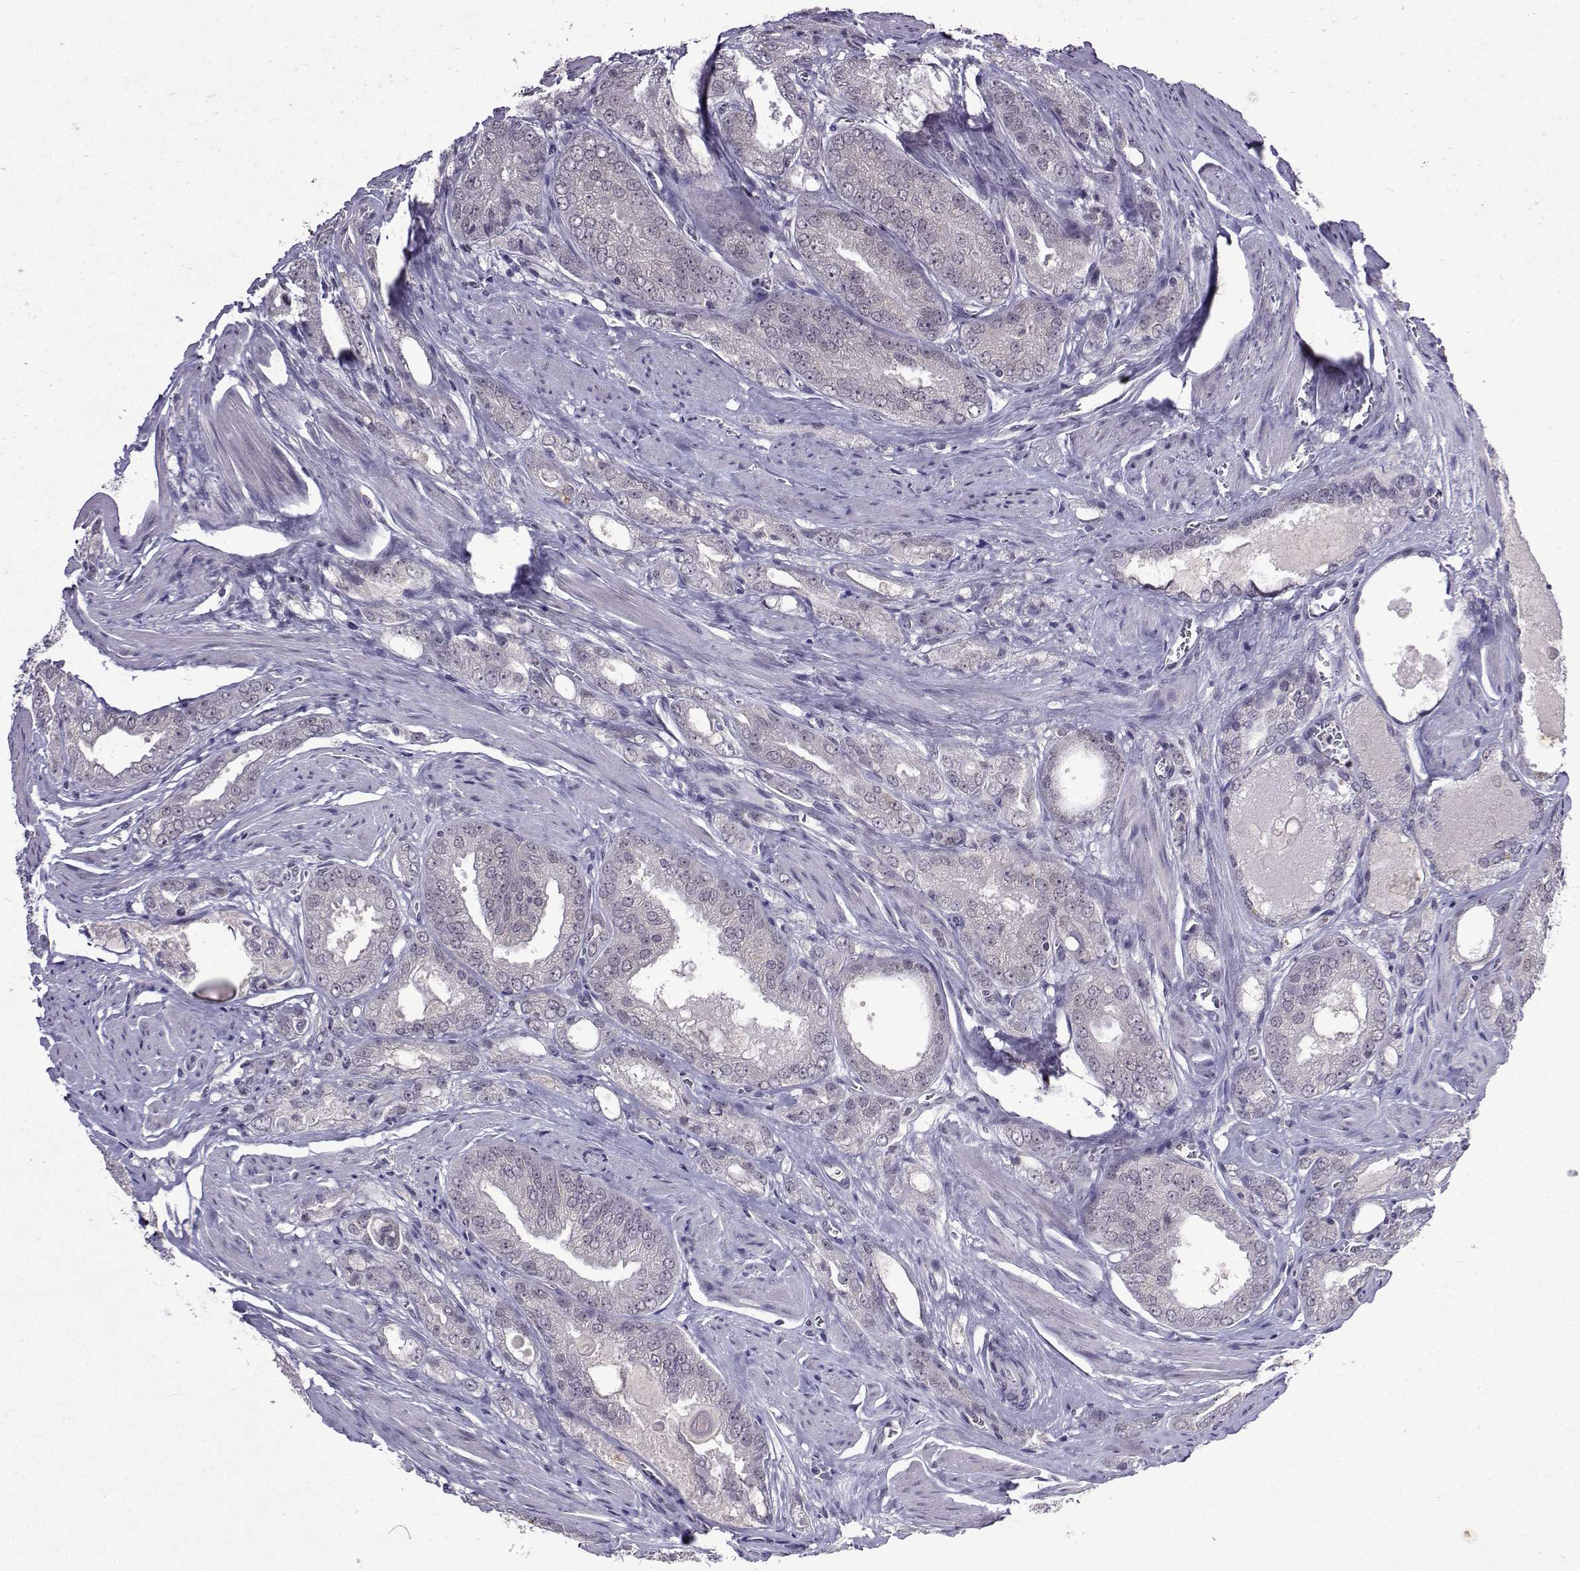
{"staining": {"intensity": "negative", "quantity": "none", "location": "none"}, "tissue": "prostate cancer", "cell_type": "Tumor cells", "image_type": "cancer", "snomed": [{"axis": "morphology", "description": "Adenocarcinoma, NOS"}, {"axis": "morphology", "description": "Adenocarcinoma, High grade"}, {"axis": "topography", "description": "Prostate"}], "caption": "IHC of high-grade adenocarcinoma (prostate) reveals no positivity in tumor cells.", "gene": "CCL28", "patient": {"sex": "male", "age": 70}}